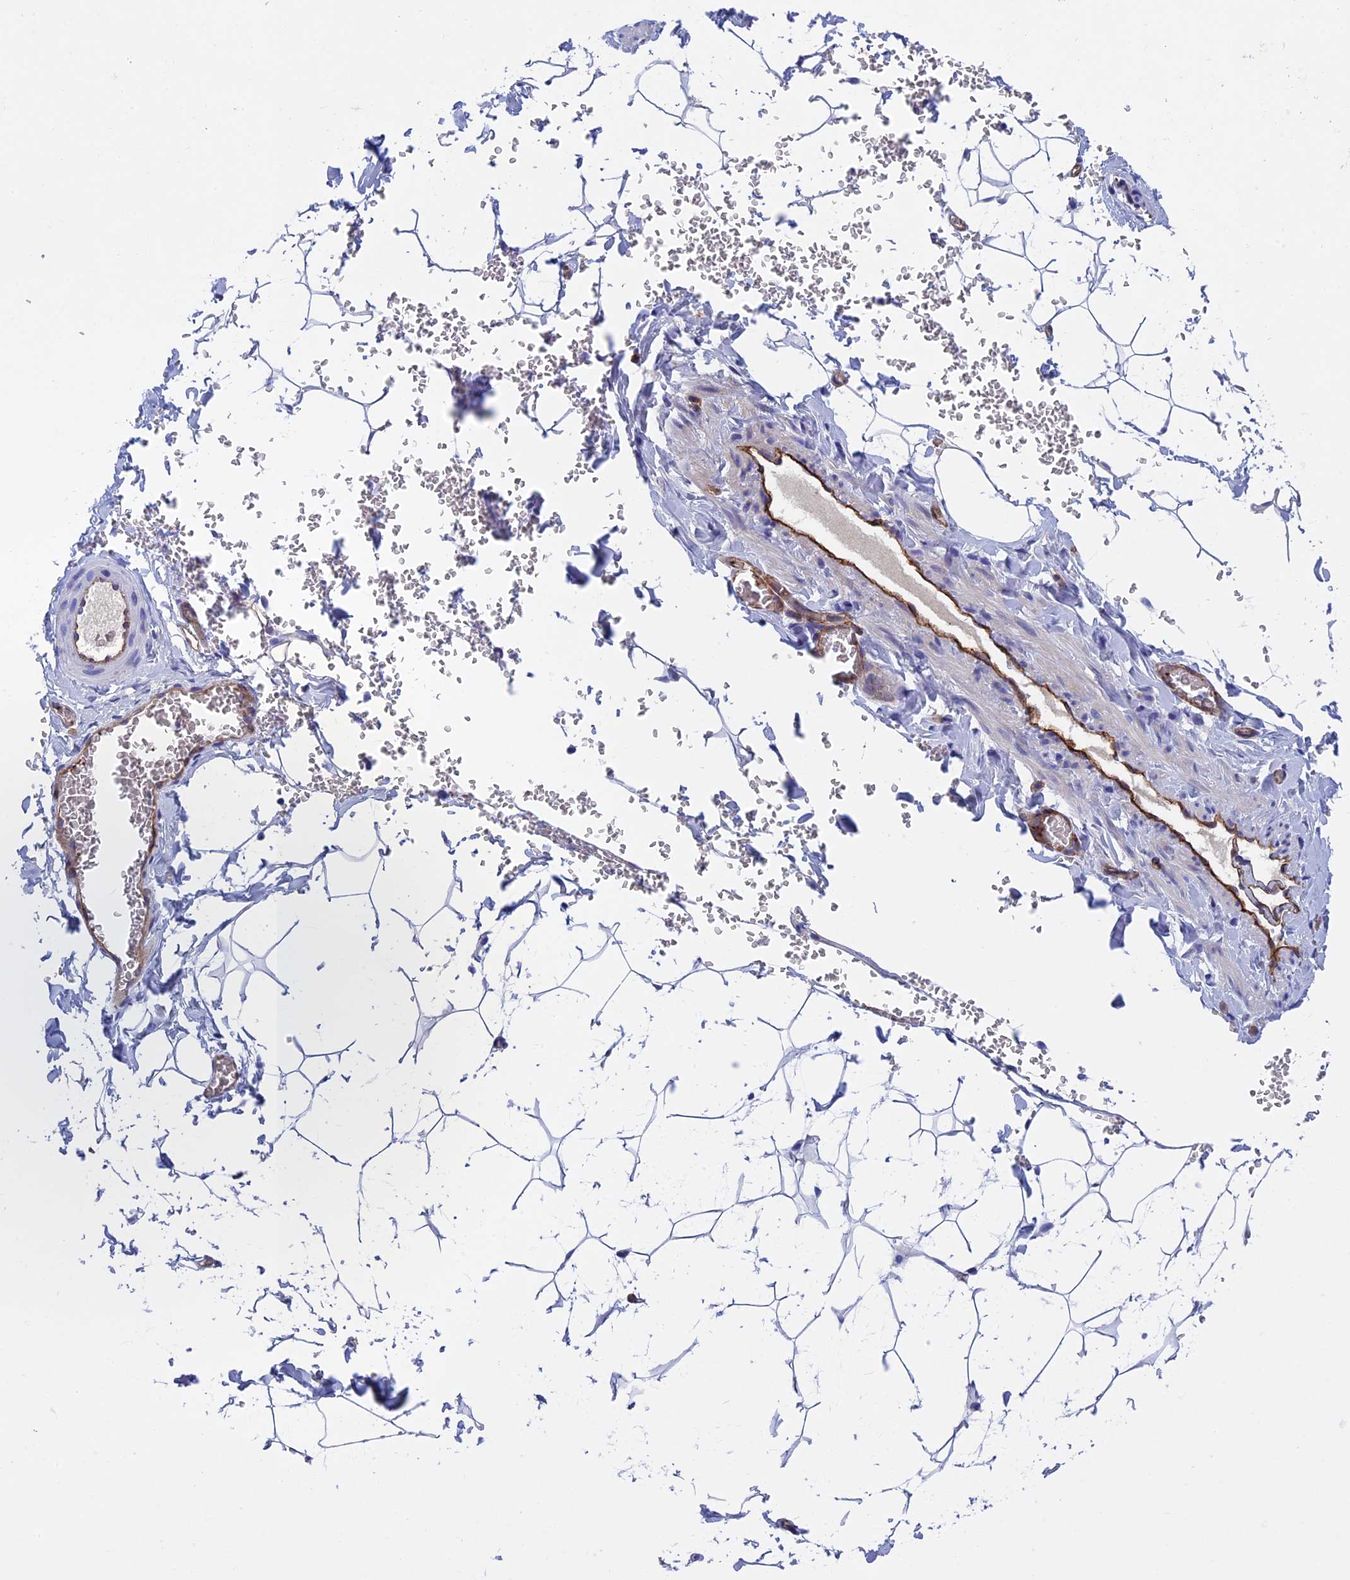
{"staining": {"intensity": "moderate", "quantity": "<25%", "location": "cytoplasmic/membranous"}, "tissue": "adipose tissue", "cell_type": "Adipocytes", "image_type": "normal", "snomed": [{"axis": "morphology", "description": "Normal tissue, NOS"}, {"axis": "topography", "description": "Gallbladder"}, {"axis": "topography", "description": "Peripheral nerve tissue"}], "caption": "A brown stain labels moderate cytoplasmic/membranous positivity of a protein in adipocytes of normal human adipose tissue.", "gene": "INSYN1", "patient": {"sex": "male", "age": 38}}